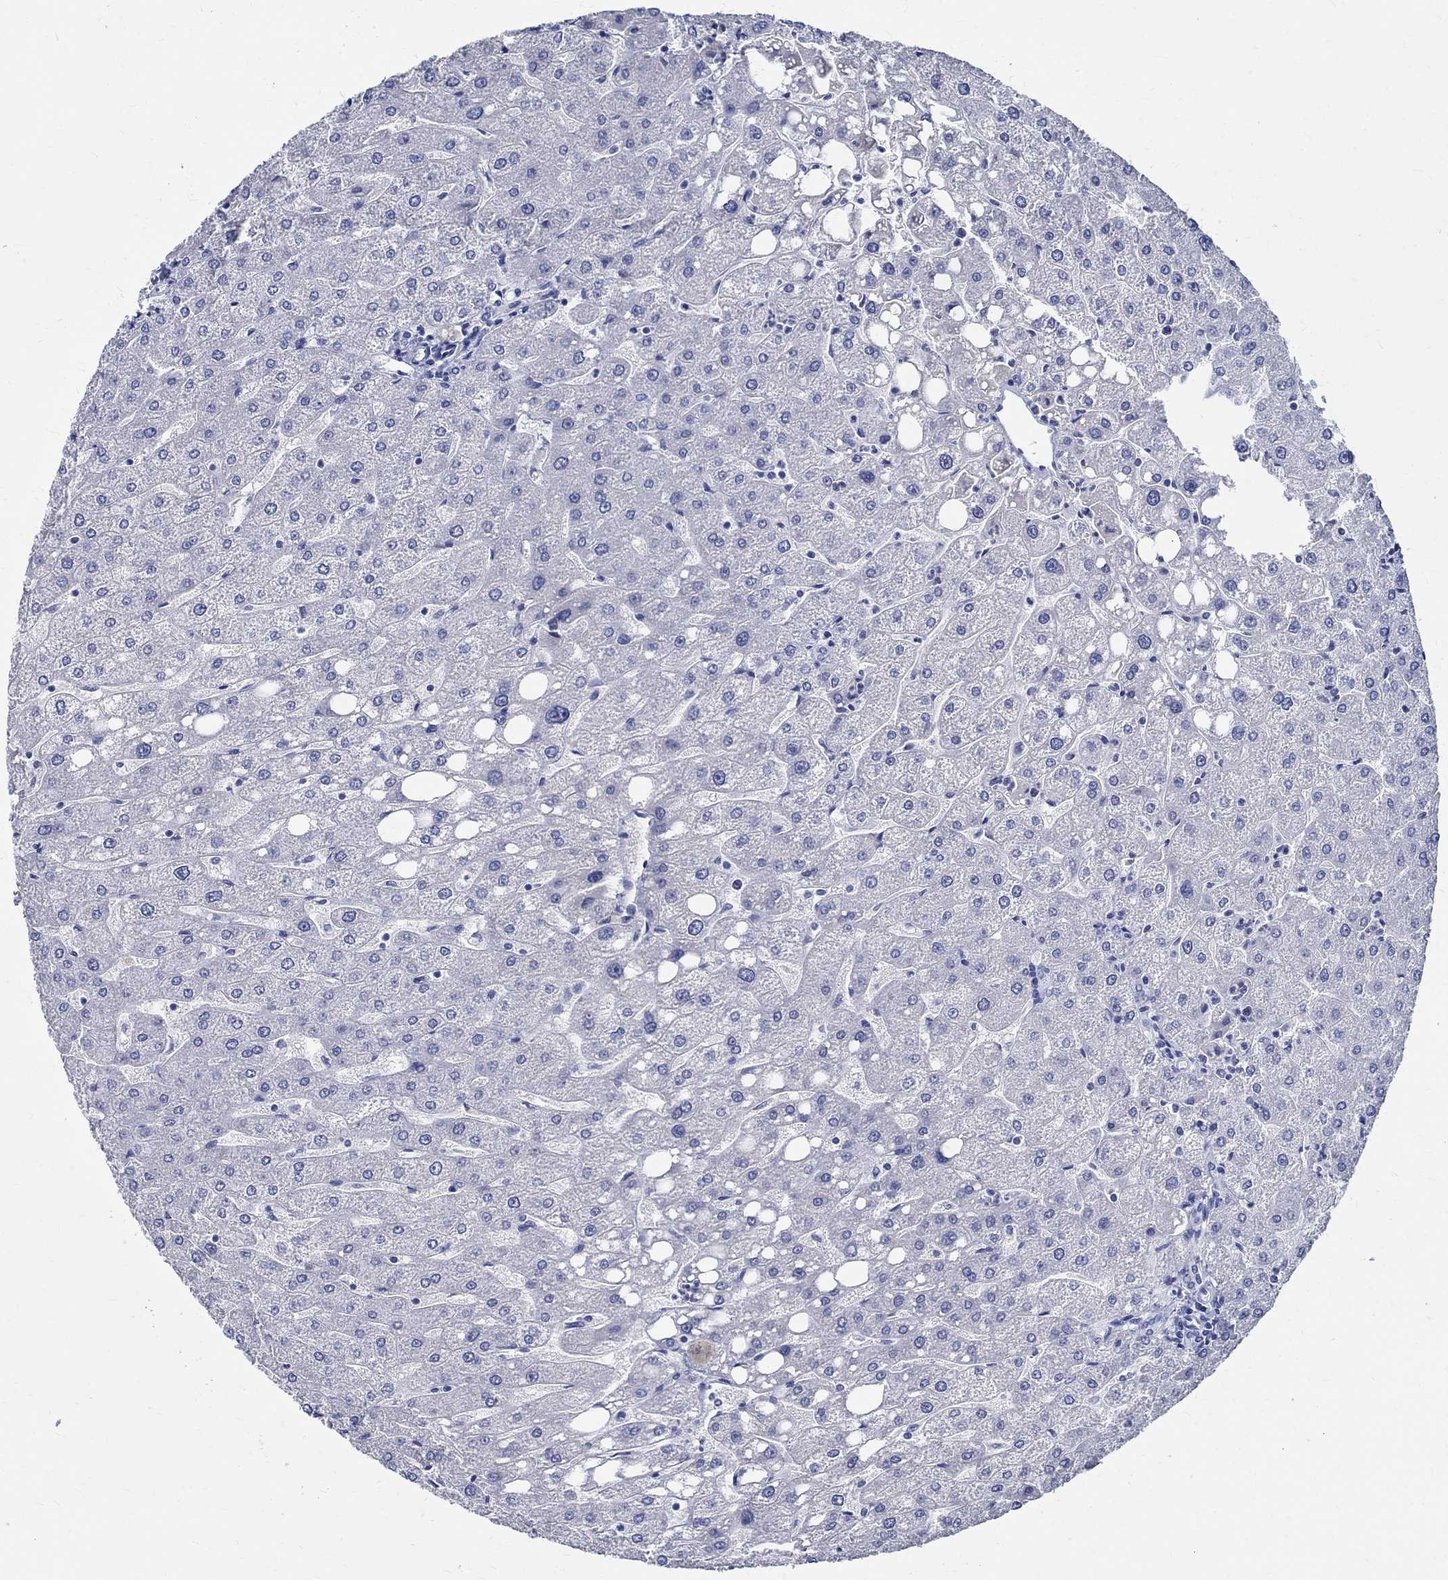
{"staining": {"intensity": "negative", "quantity": "none", "location": "none"}, "tissue": "liver", "cell_type": "Cholangiocytes", "image_type": "normal", "snomed": [{"axis": "morphology", "description": "Normal tissue, NOS"}, {"axis": "topography", "description": "Liver"}], "caption": "Photomicrograph shows no protein positivity in cholangiocytes of normal liver. (DAB IHC, high magnification).", "gene": "TSPAN16", "patient": {"sex": "male", "age": 67}}